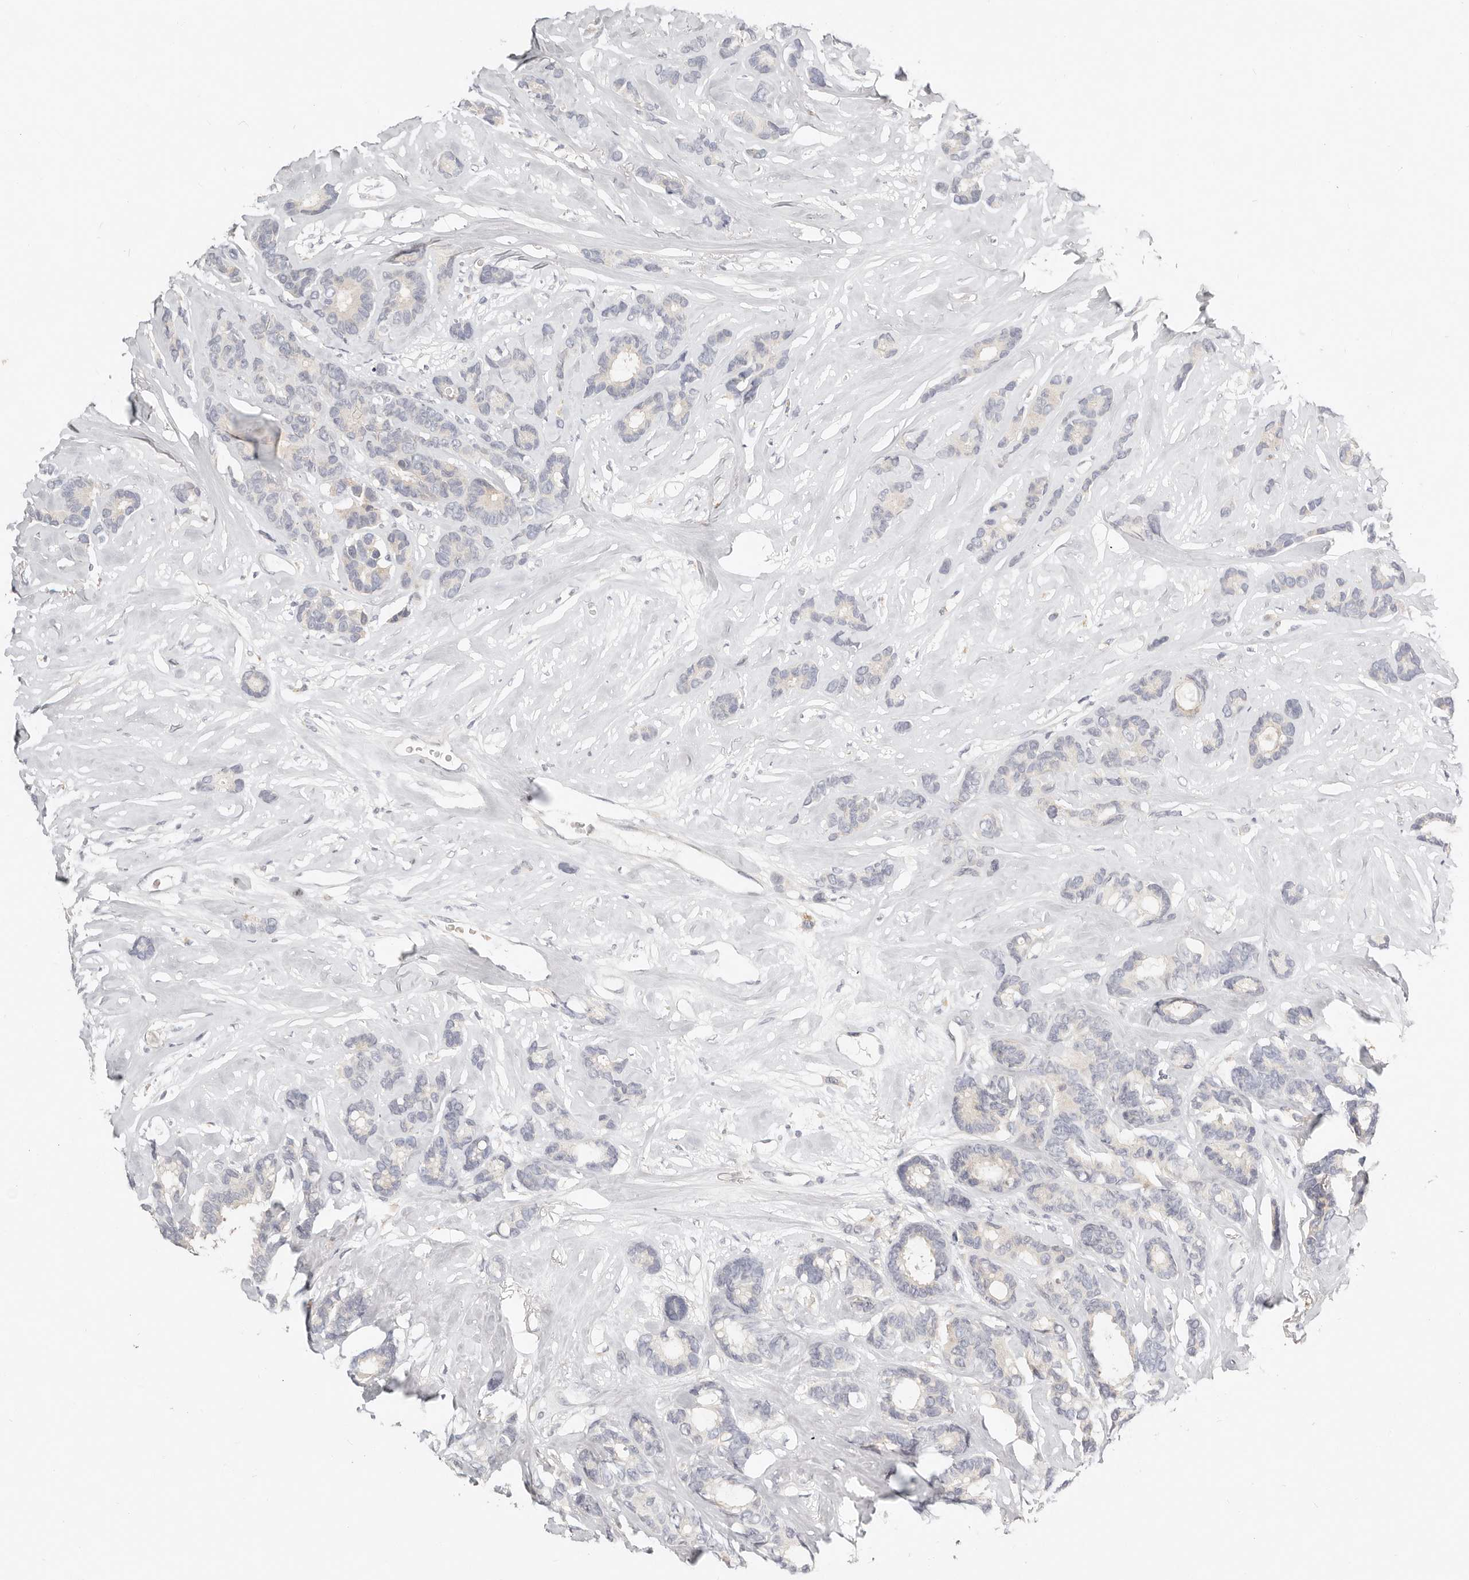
{"staining": {"intensity": "negative", "quantity": "none", "location": "none"}, "tissue": "breast cancer", "cell_type": "Tumor cells", "image_type": "cancer", "snomed": [{"axis": "morphology", "description": "Duct carcinoma"}, {"axis": "topography", "description": "Breast"}], "caption": "Immunohistochemistry of breast cancer demonstrates no expression in tumor cells. (Brightfield microscopy of DAB (3,3'-diaminobenzidine) immunohistochemistry at high magnification).", "gene": "TMEM63B", "patient": {"sex": "female", "age": 87}}